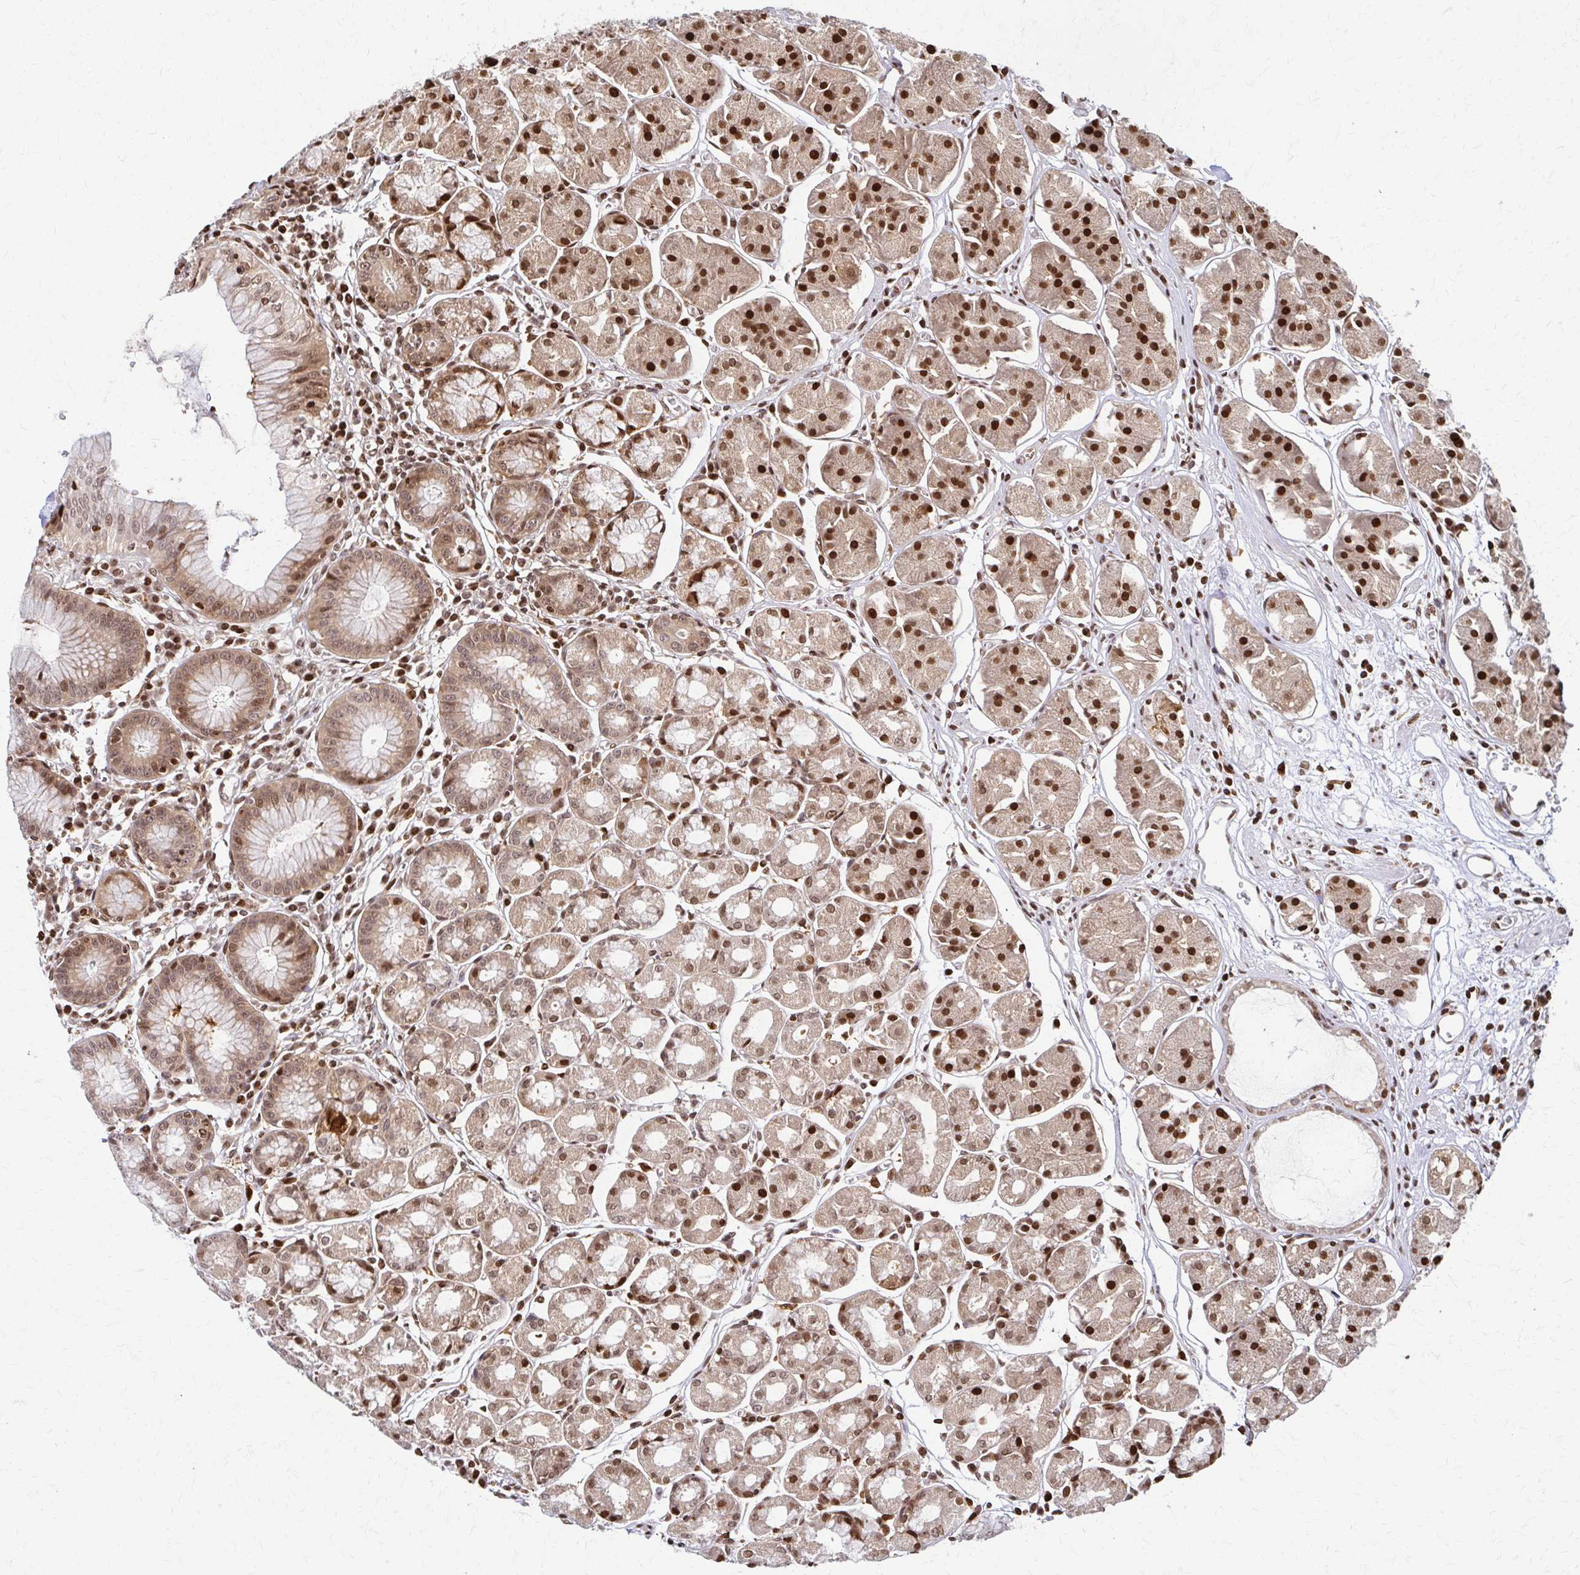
{"staining": {"intensity": "moderate", "quantity": ">75%", "location": "cytoplasmic/membranous,nuclear"}, "tissue": "stomach", "cell_type": "Glandular cells", "image_type": "normal", "snomed": [{"axis": "morphology", "description": "Normal tissue, NOS"}, {"axis": "topography", "description": "Stomach"}], "caption": "A histopathology image of human stomach stained for a protein demonstrates moderate cytoplasmic/membranous,nuclear brown staining in glandular cells. The staining was performed using DAB (3,3'-diaminobenzidine), with brown indicating positive protein expression. Nuclei are stained blue with hematoxylin.", "gene": "PSMD7", "patient": {"sex": "male", "age": 55}}